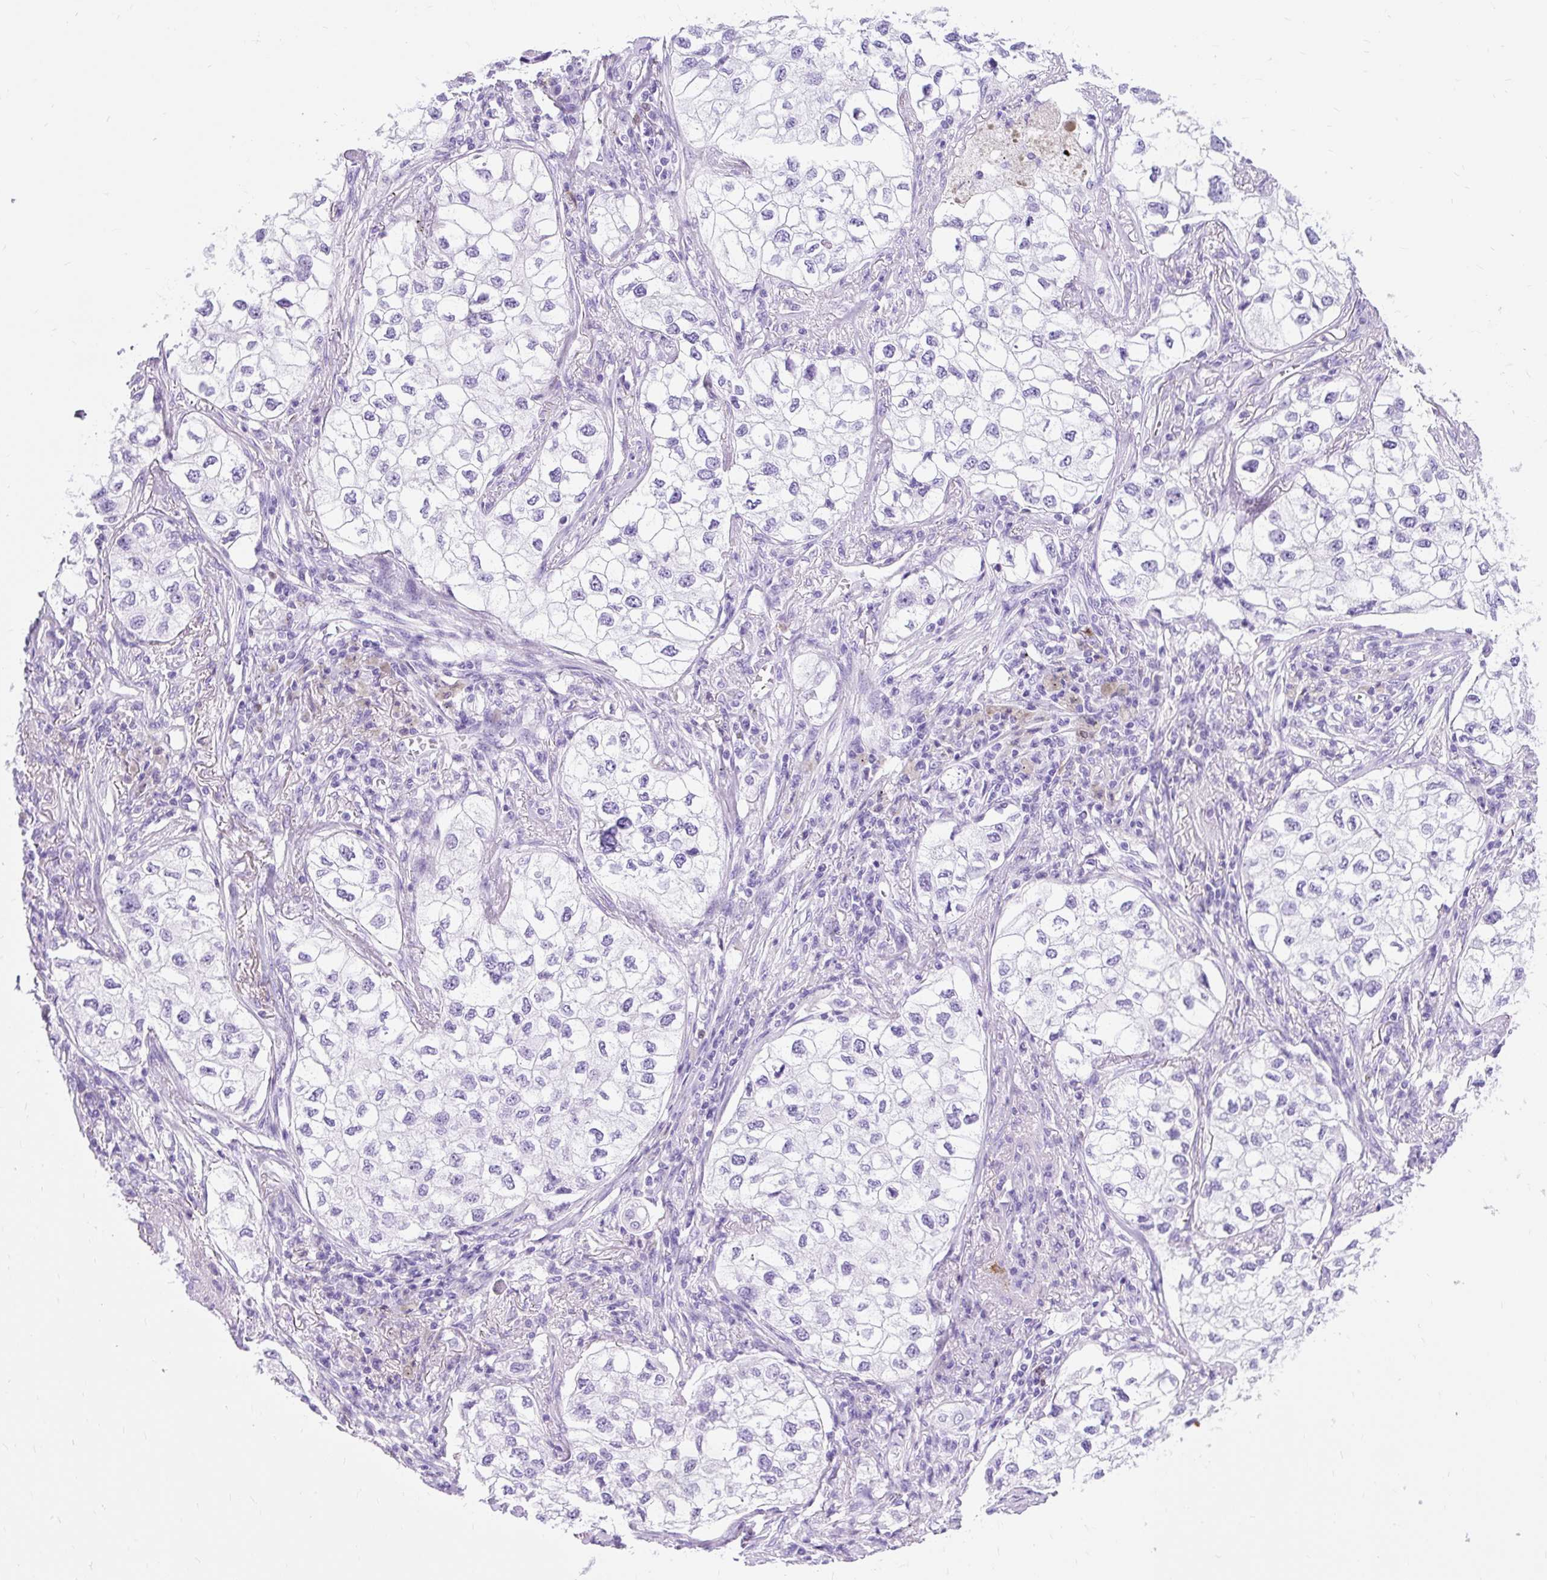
{"staining": {"intensity": "negative", "quantity": "none", "location": "none"}, "tissue": "lung cancer", "cell_type": "Tumor cells", "image_type": "cancer", "snomed": [{"axis": "morphology", "description": "Adenocarcinoma, NOS"}, {"axis": "topography", "description": "Lung"}], "caption": "This is an immunohistochemistry (IHC) image of adenocarcinoma (lung). There is no staining in tumor cells.", "gene": "PVALB", "patient": {"sex": "male", "age": 63}}